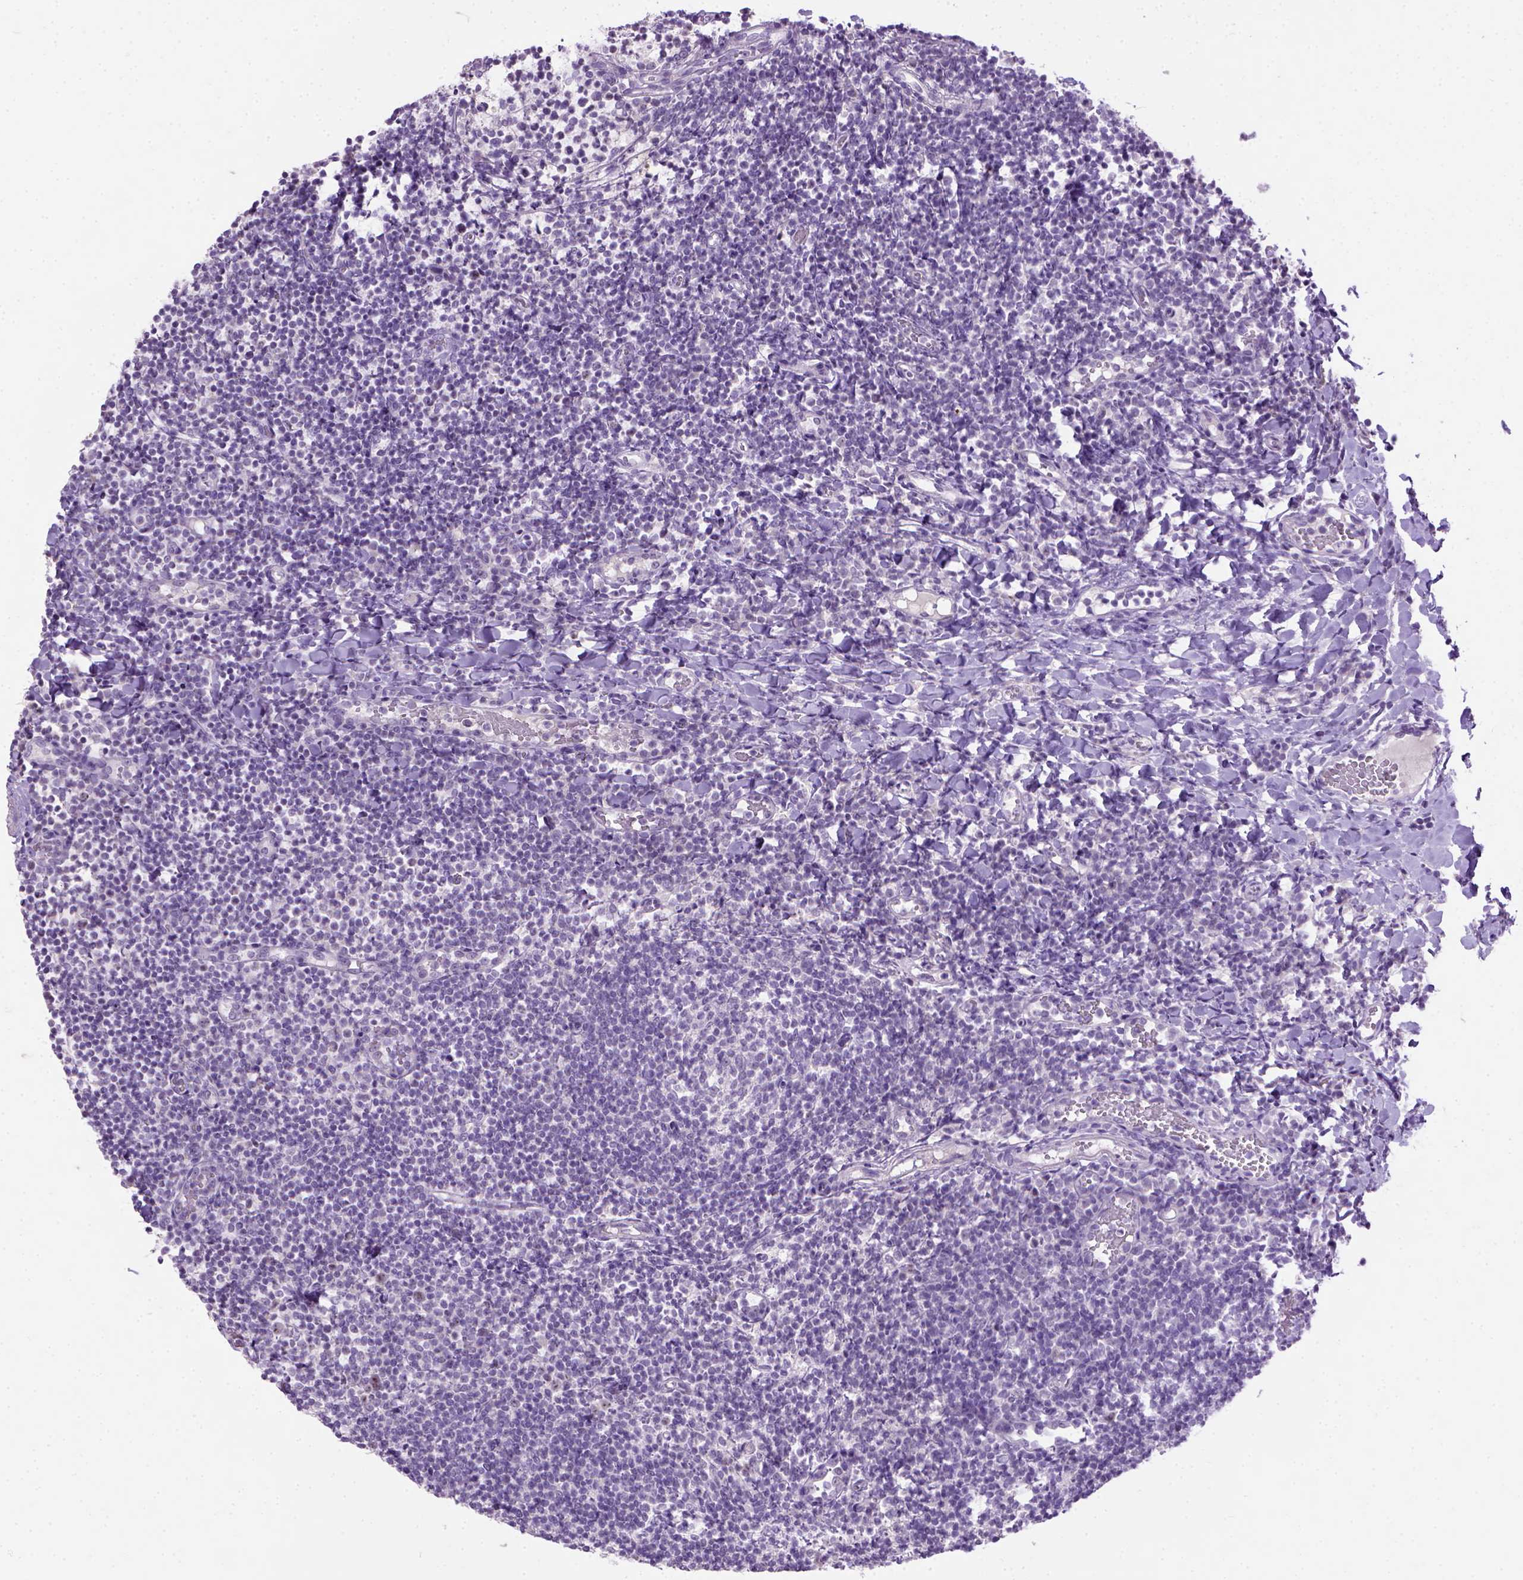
{"staining": {"intensity": "negative", "quantity": "none", "location": "none"}, "tissue": "tonsil", "cell_type": "Germinal center cells", "image_type": "normal", "snomed": [{"axis": "morphology", "description": "Normal tissue, NOS"}, {"axis": "topography", "description": "Tonsil"}], "caption": "Immunohistochemistry photomicrograph of normal tonsil: tonsil stained with DAB shows no significant protein expression in germinal center cells.", "gene": "UTP4", "patient": {"sex": "female", "age": 10}}